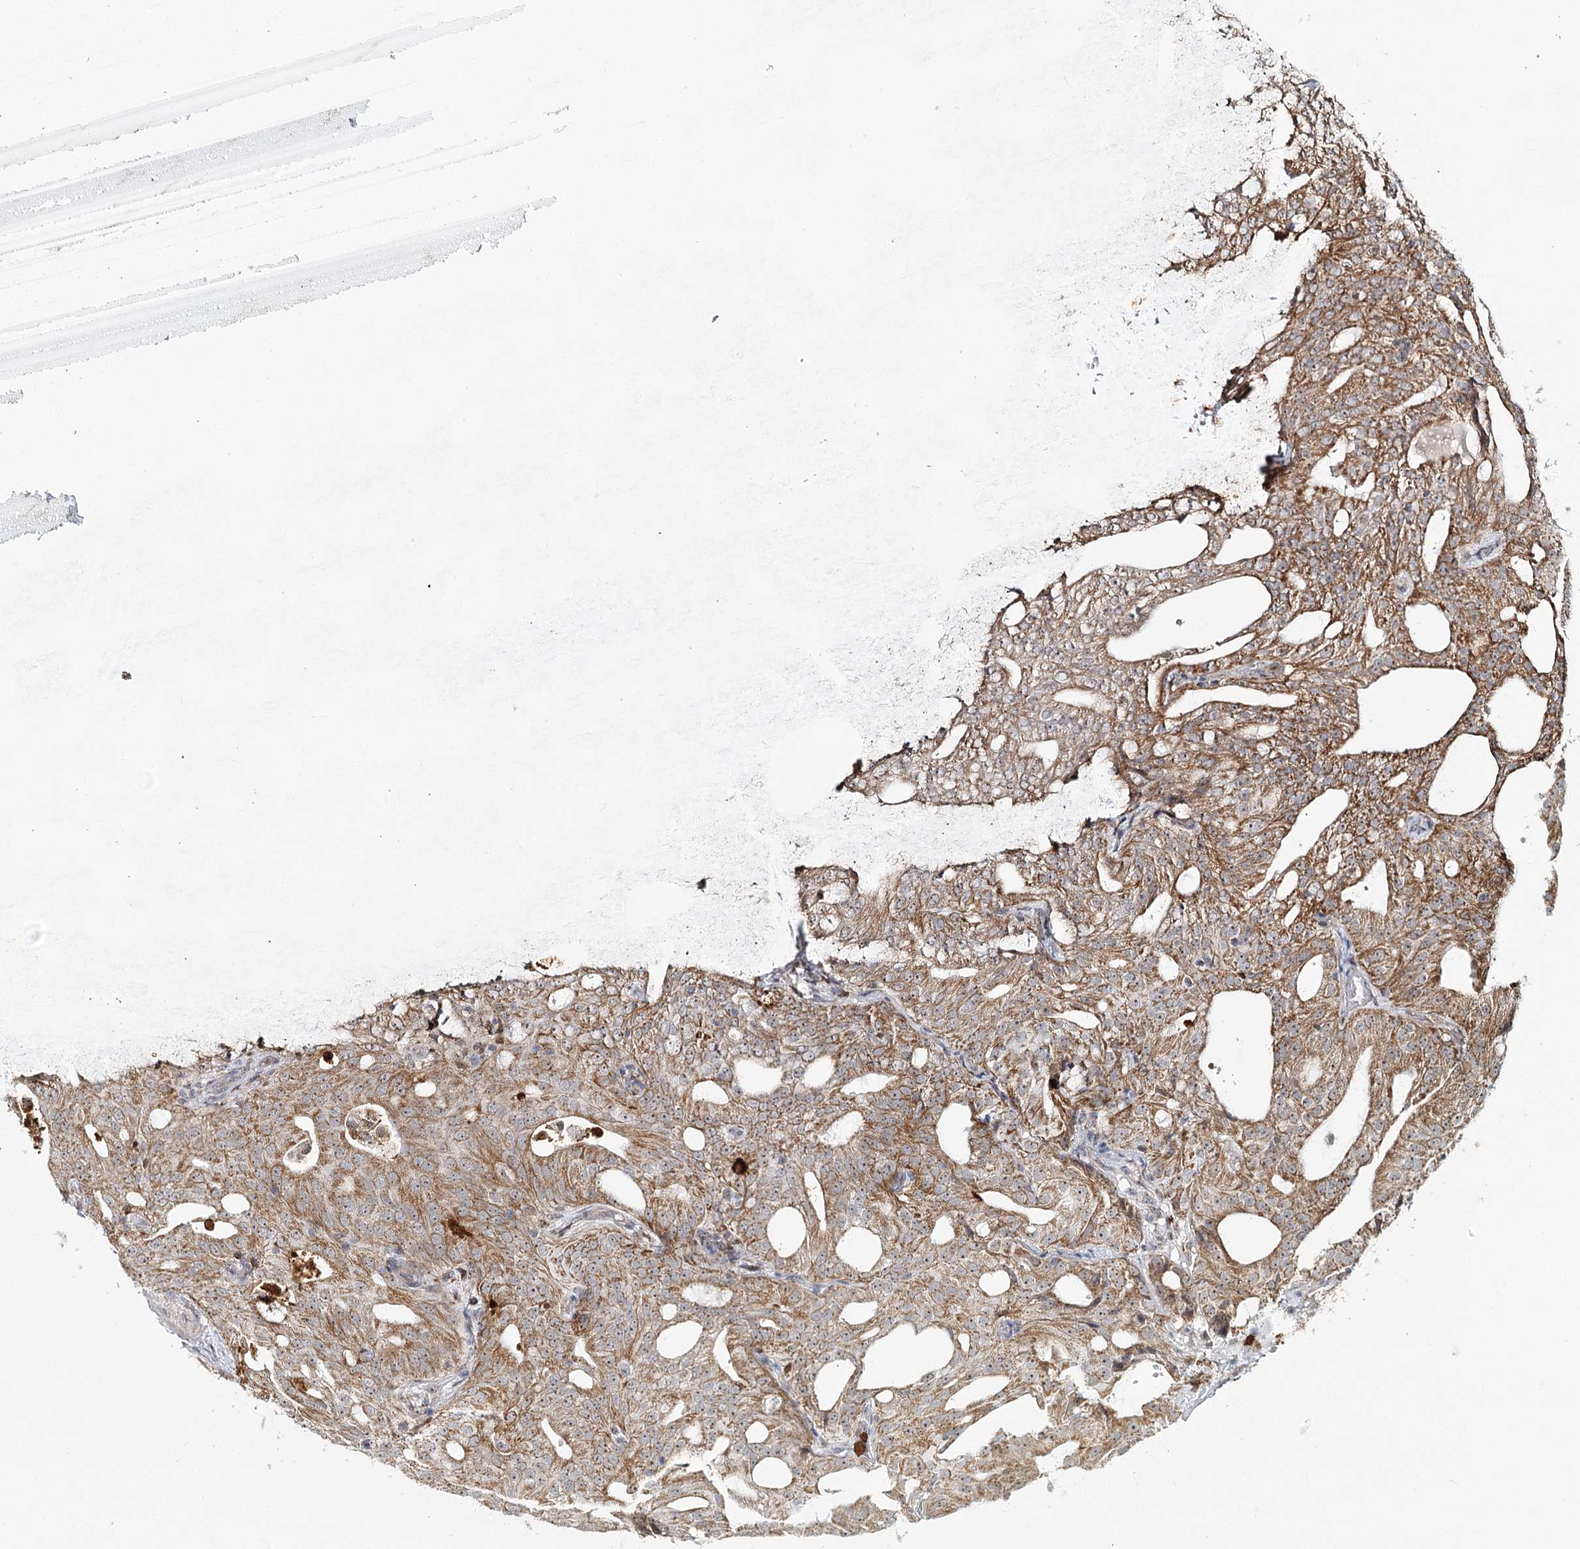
{"staining": {"intensity": "moderate", "quantity": ">75%", "location": "cytoplasmic/membranous"}, "tissue": "prostate cancer", "cell_type": "Tumor cells", "image_type": "cancer", "snomed": [{"axis": "morphology", "description": "Adenocarcinoma, Medium grade"}, {"axis": "topography", "description": "Prostate"}], "caption": "Immunohistochemistry photomicrograph of neoplastic tissue: medium-grade adenocarcinoma (prostate) stained using immunohistochemistry (IHC) reveals medium levels of moderate protein expression localized specifically in the cytoplasmic/membranous of tumor cells, appearing as a cytoplasmic/membranous brown color.", "gene": "ATAD1", "patient": {"sex": "male", "age": 88}}